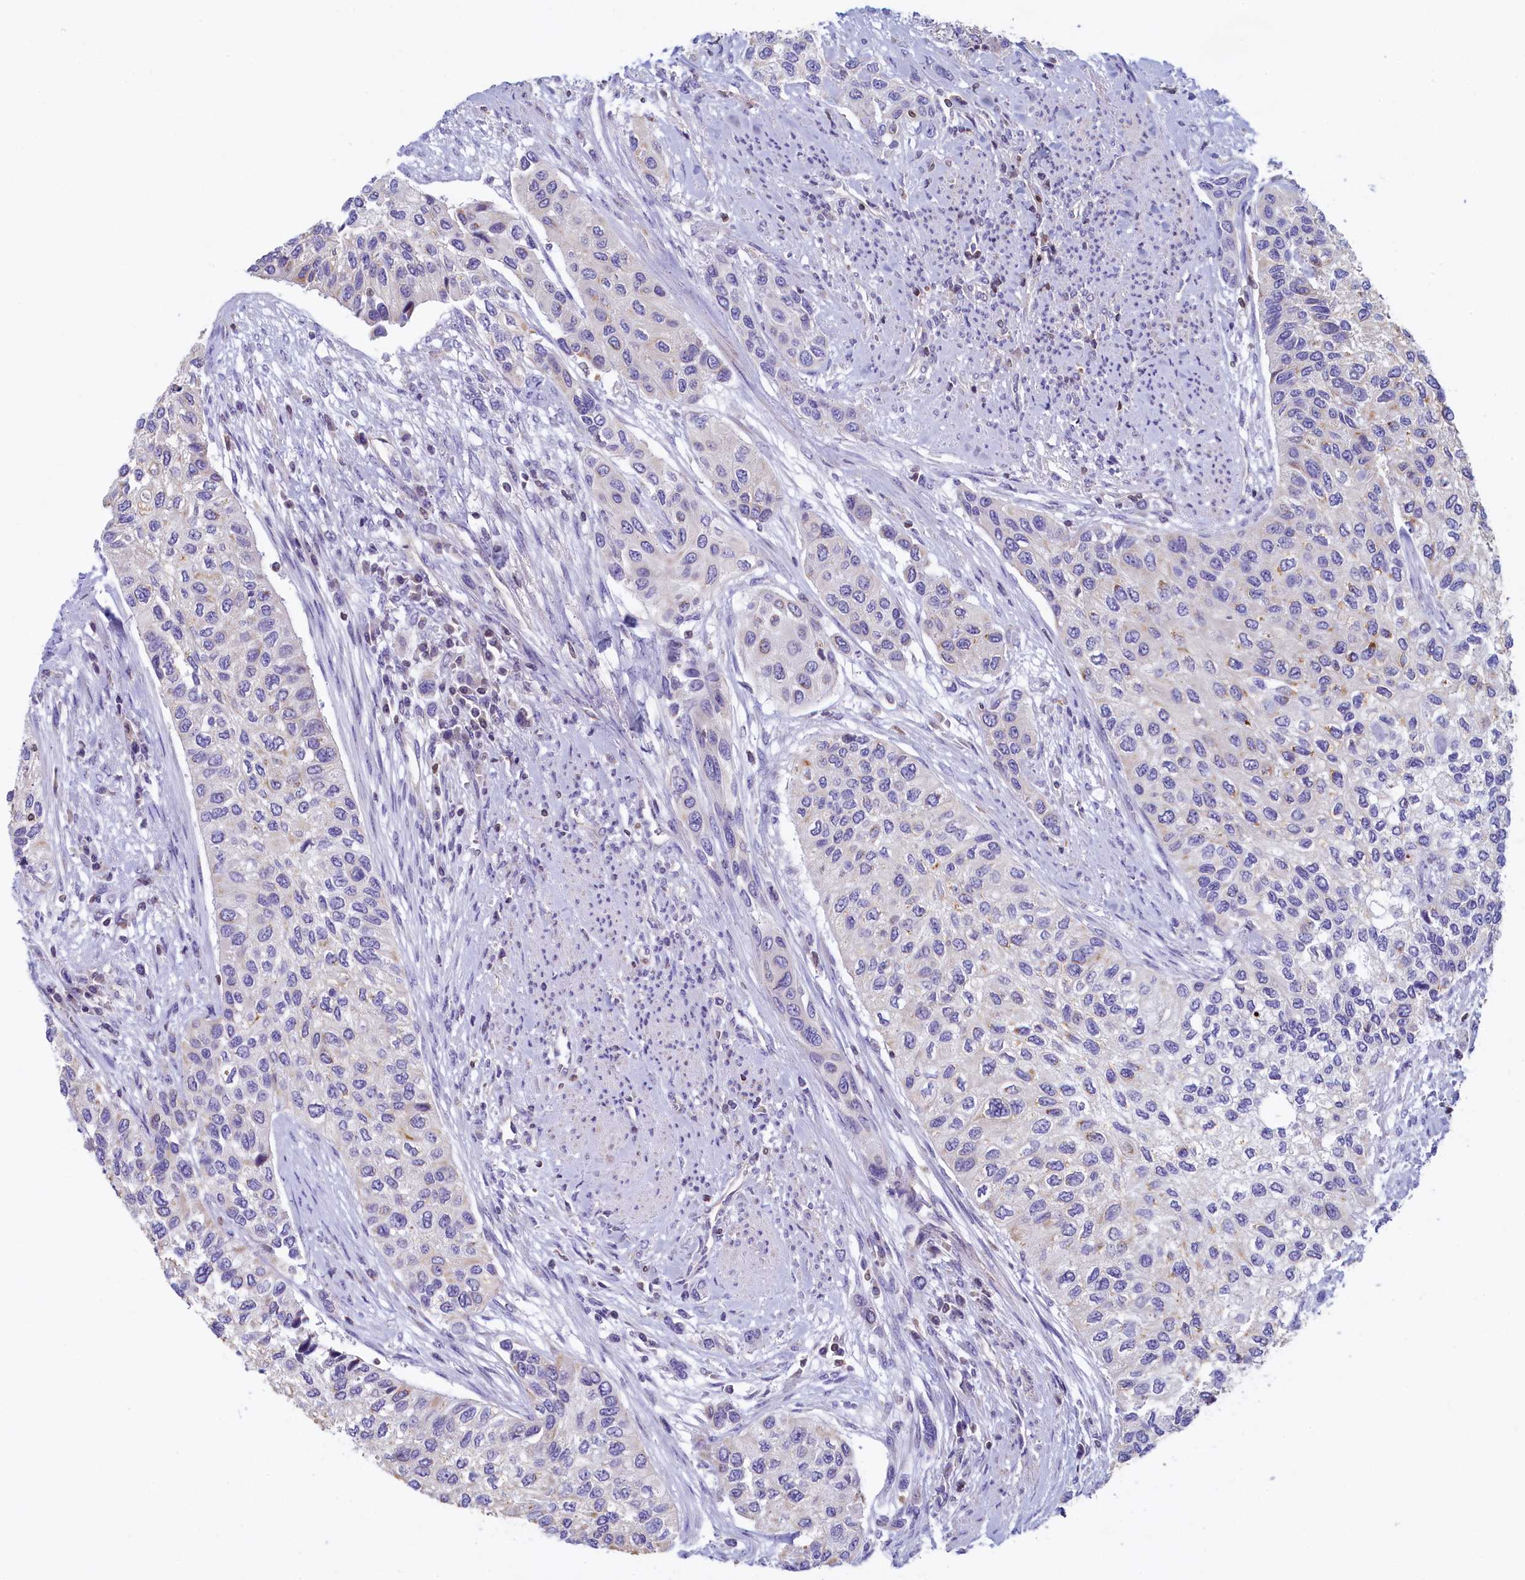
{"staining": {"intensity": "negative", "quantity": "none", "location": "none"}, "tissue": "urothelial cancer", "cell_type": "Tumor cells", "image_type": "cancer", "snomed": [{"axis": "morphology", "description": "Normal tissue, NOS"}, {"axis": "morphology", "description": "Urothelial carcinoma, High grade"}, {"axis": "topography", "description": "Vascular tissue"}, {"axis": "topography", "description": "Urinary bladder"}], "caption": "Immunohistochemistry micrograph of urothelial cancer stained for a protein (brown), which displays no staining in tumor cells. (DAB immunohistochemistry (IHC) with hematoxylin counter stain).", "gene": "TRAF3IP3", "patient": {"sex": "female", "age": 56}}